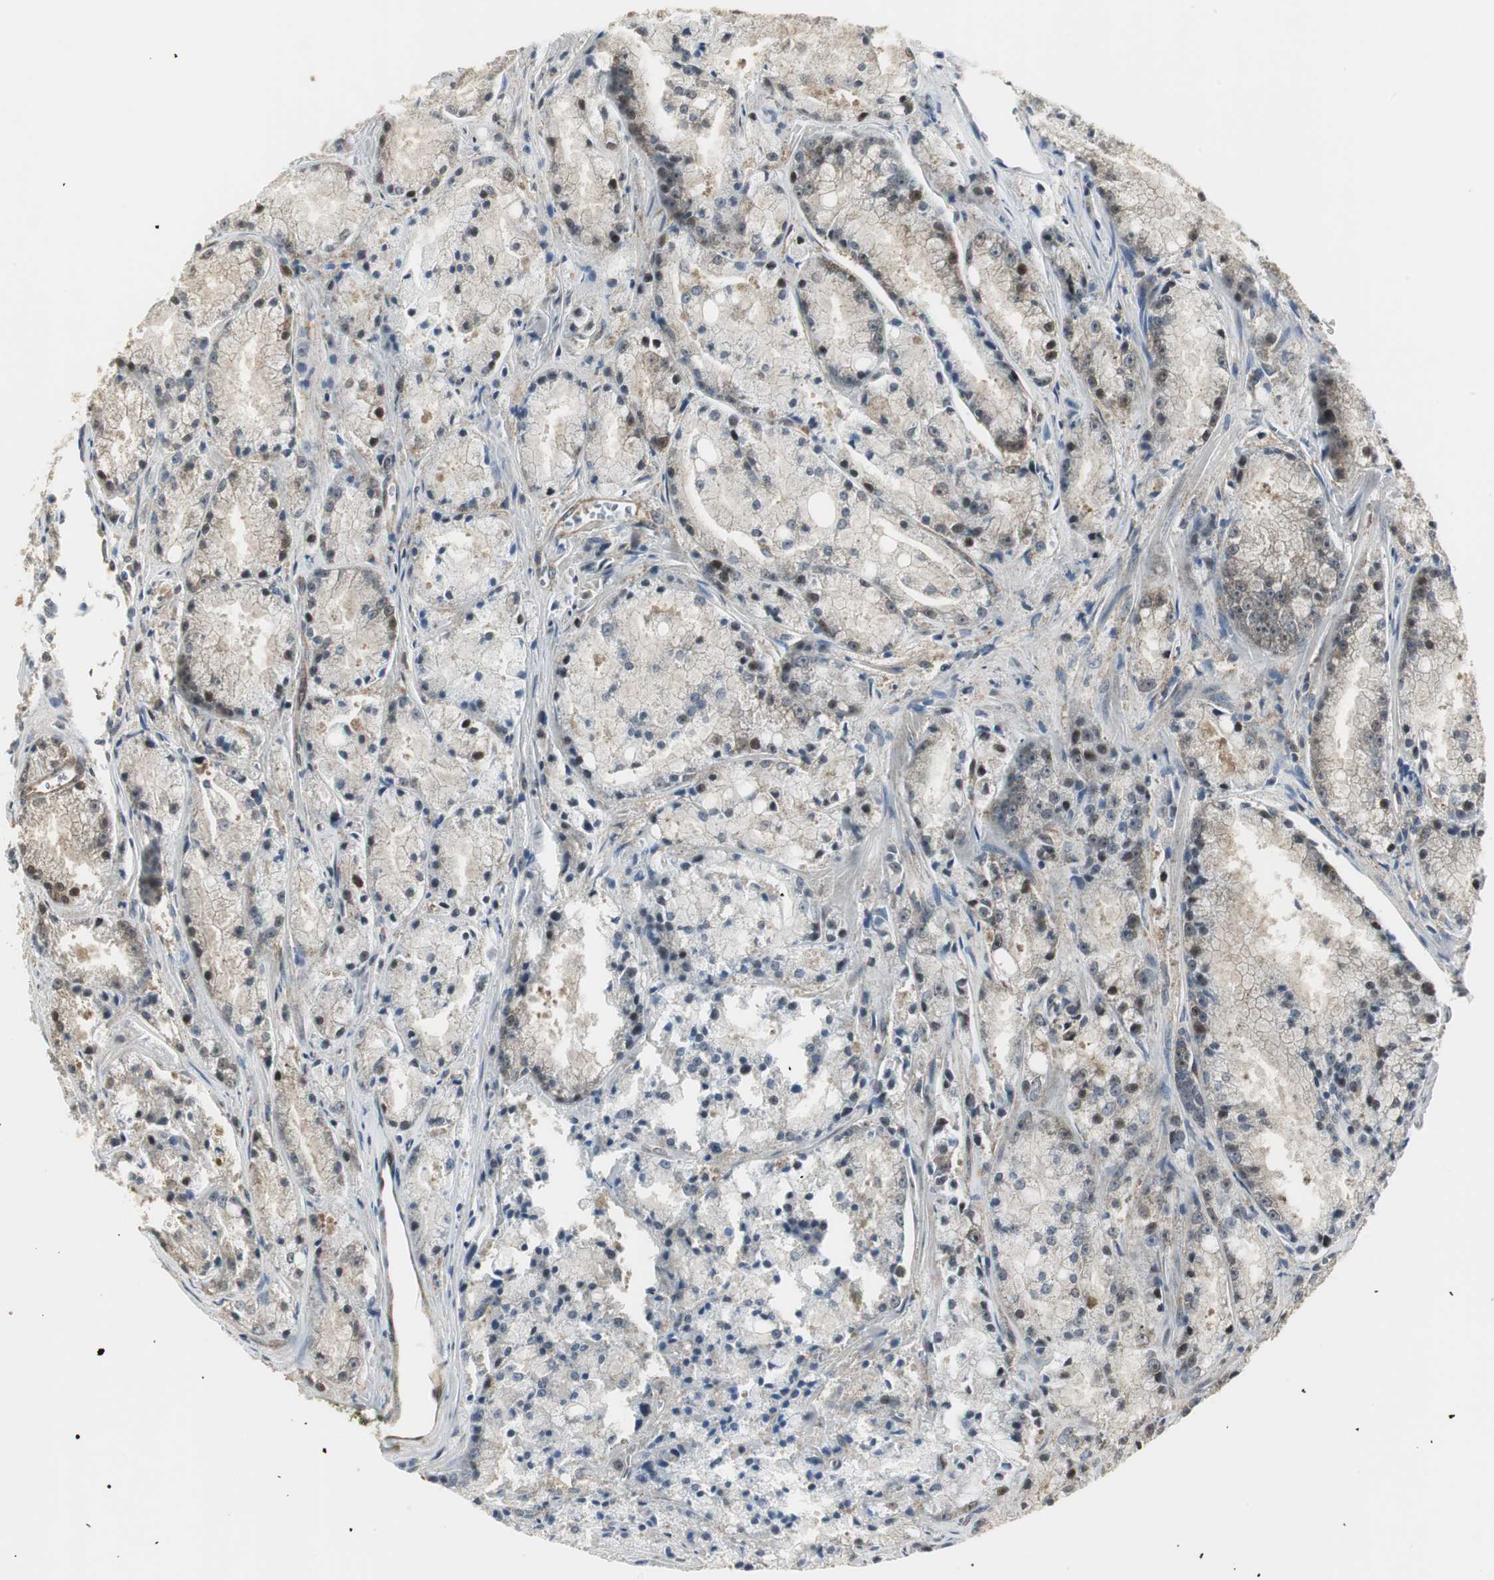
{"staining": {"intensity": "weak", "quantity": "<25%", "location": "cytoplasmic/membranous,nuclear"}, "tissue": "prostate cancer", "cell_type": "Tumor cells", "image_type": "cancer", "snomed": [{"axis": "morphology", "description": "Adenocarcinoma, Low grade"}, {"axis": "topography", "description": "Prostate"}], "caption": "There is no significant expression in tumor cells of prostate cancer (low-grade adenocarcinoma).", "gene": "CCT5", "patient": {"sex": "male", "age": 64}}